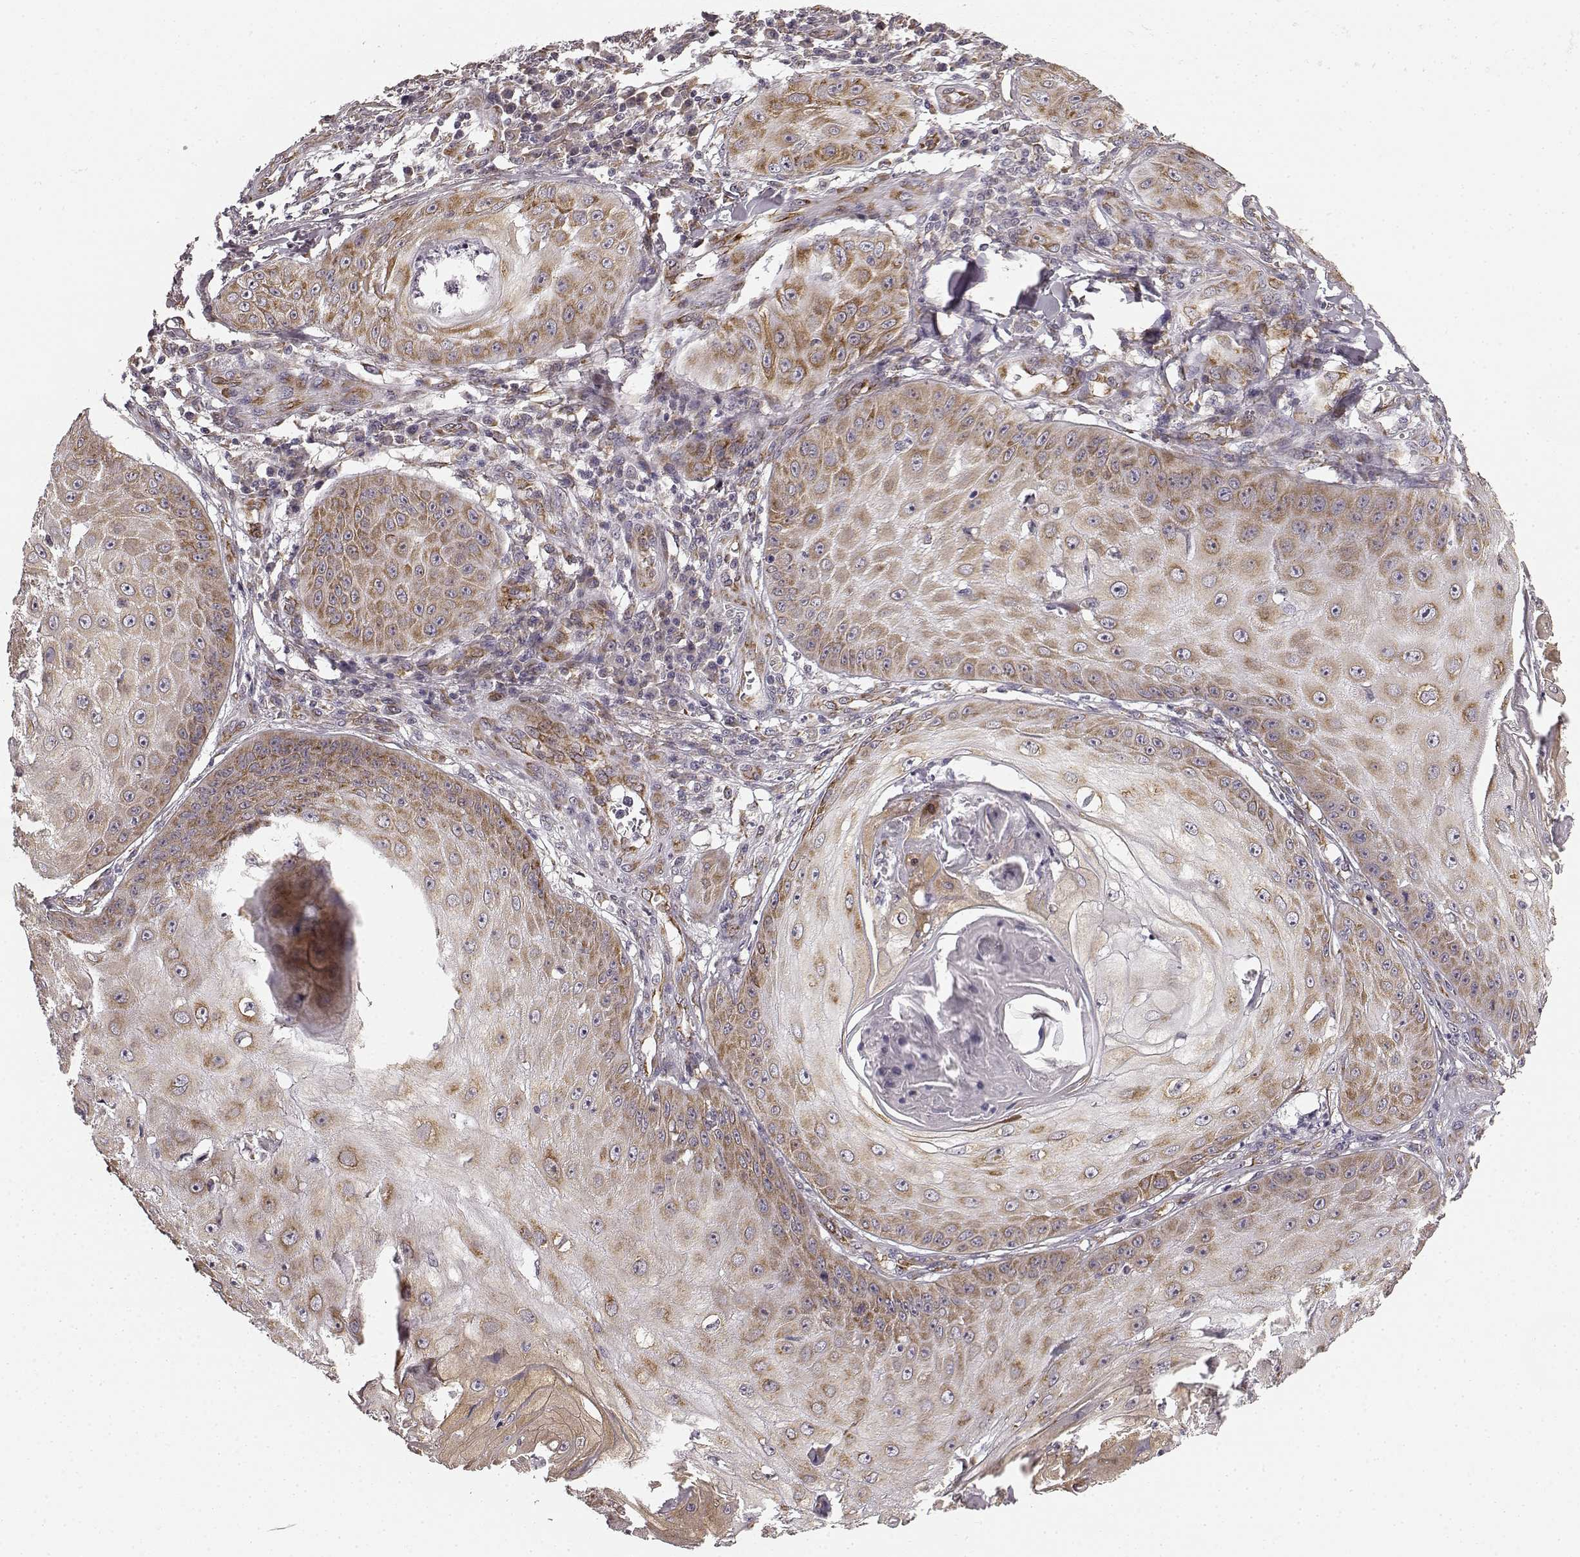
{"staining": {"intensity": "moderate", "quantity": "25%-75%", "location": "cytoplasmic/membranous"}, "tissue": "skin cancer", "cell_type": "Tumor cells", "image_type": "cancer", "snomed": [{"axis": "morphology", "description": "Squamous cell carcinoma, NOS"}, {"axis": "topography", "description": "Skin"}], "caption": "A micrograph of human skin cancer stained for a protein demonstrates moderate cytoplasmic/membranous brown staining in tumor cells.", "gene": "TMEM14A", "patient": {"sex": "male", "age": 70}}